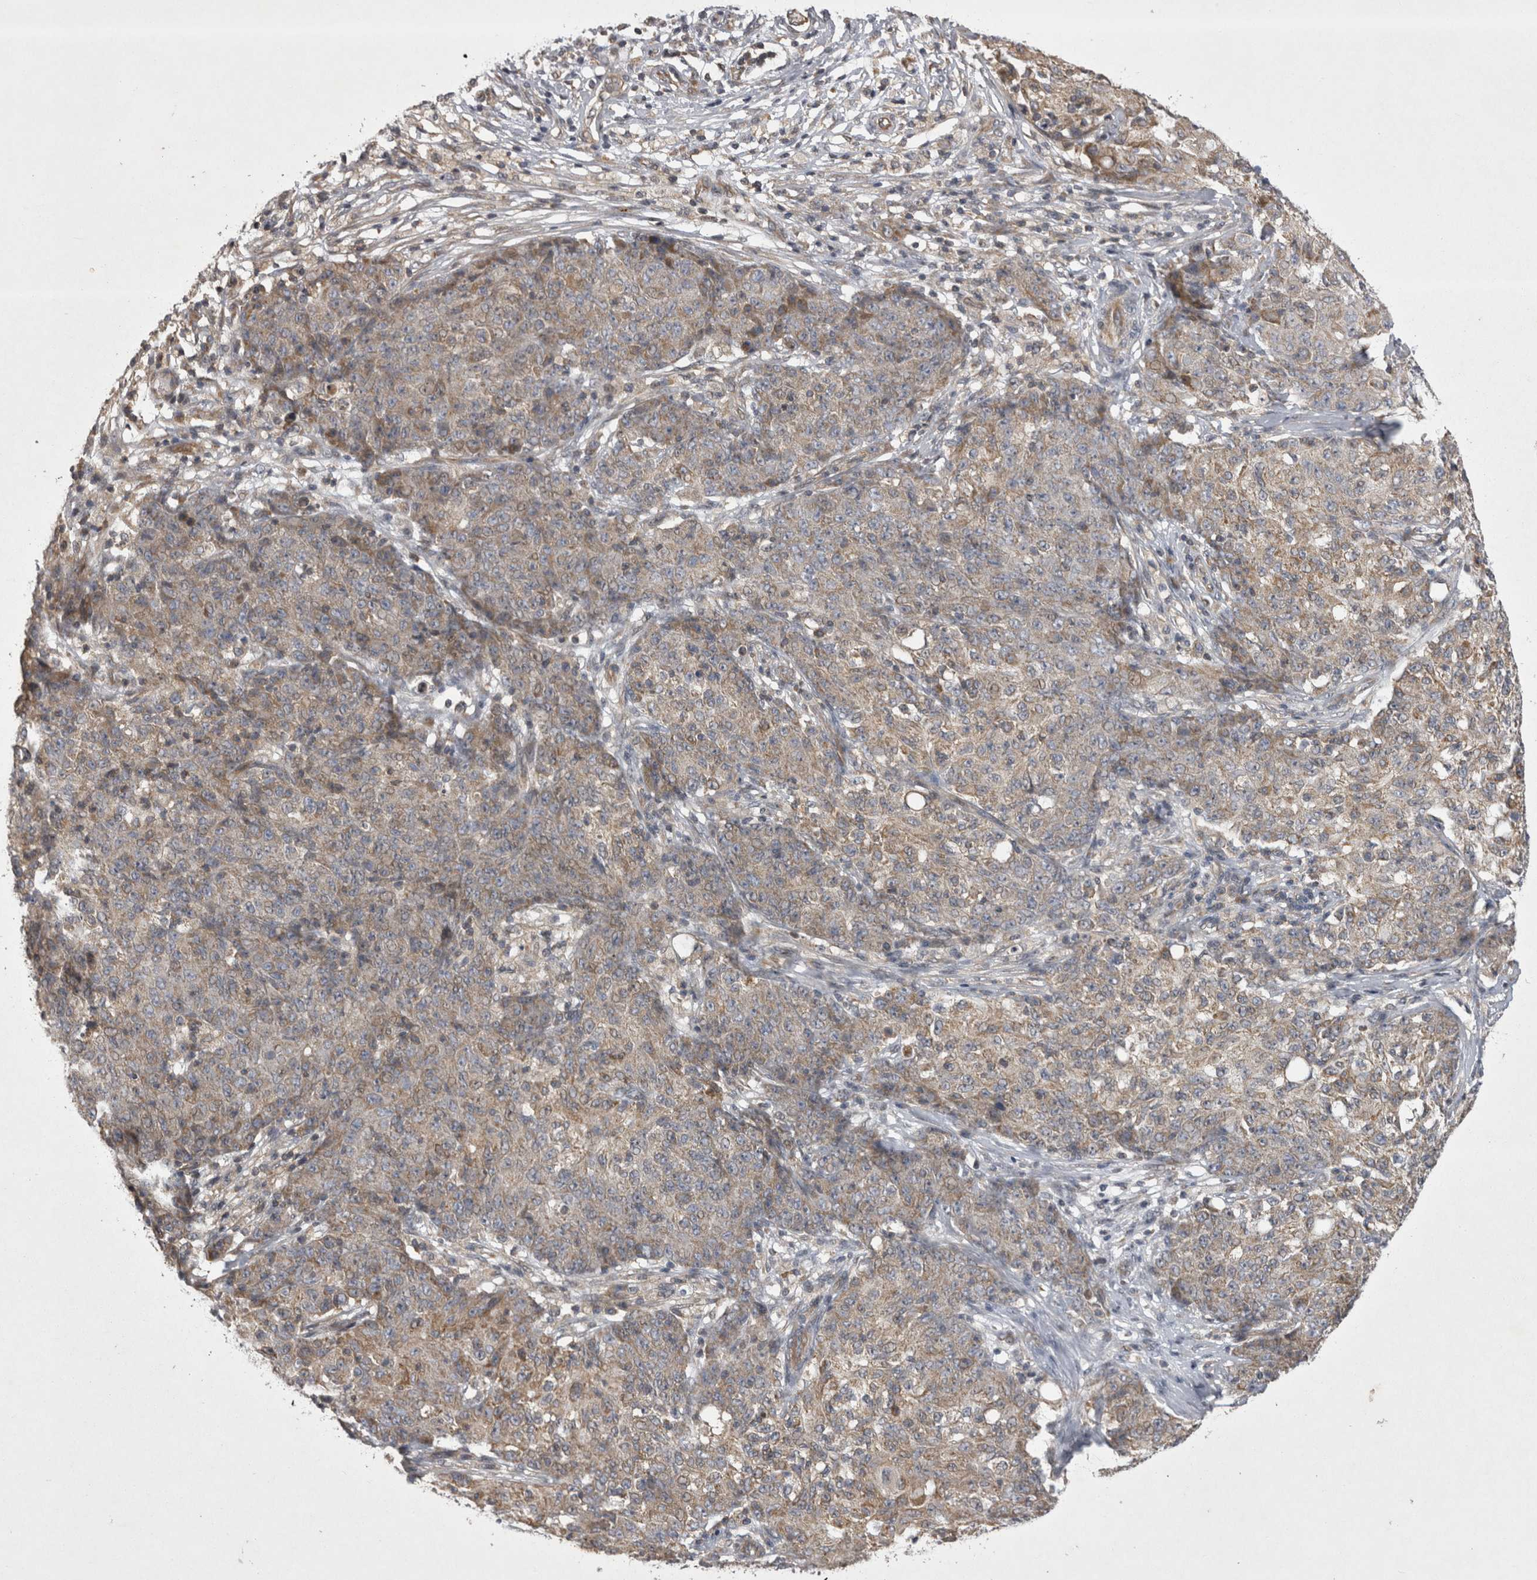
{"staining": {"intensity": "weak", "quantity": "<25%", "location": "cytoplasmic/membranous"}, "tissue": "ovarian cancer", "cell_type": "Tumor cells", "image_type": "cancer", "snomed": [{"axis": "morphology", "description": "Carcinoma, endometroid"}, {"axis": "topography", "description": "Ovary"}], "caption": "Immunohistochemistry of human ovarian endometroid carcinoma displays no expression in tumor cells.", "gene": "TSPOAP1", "patient": {"sex": "female", "age": 42}}